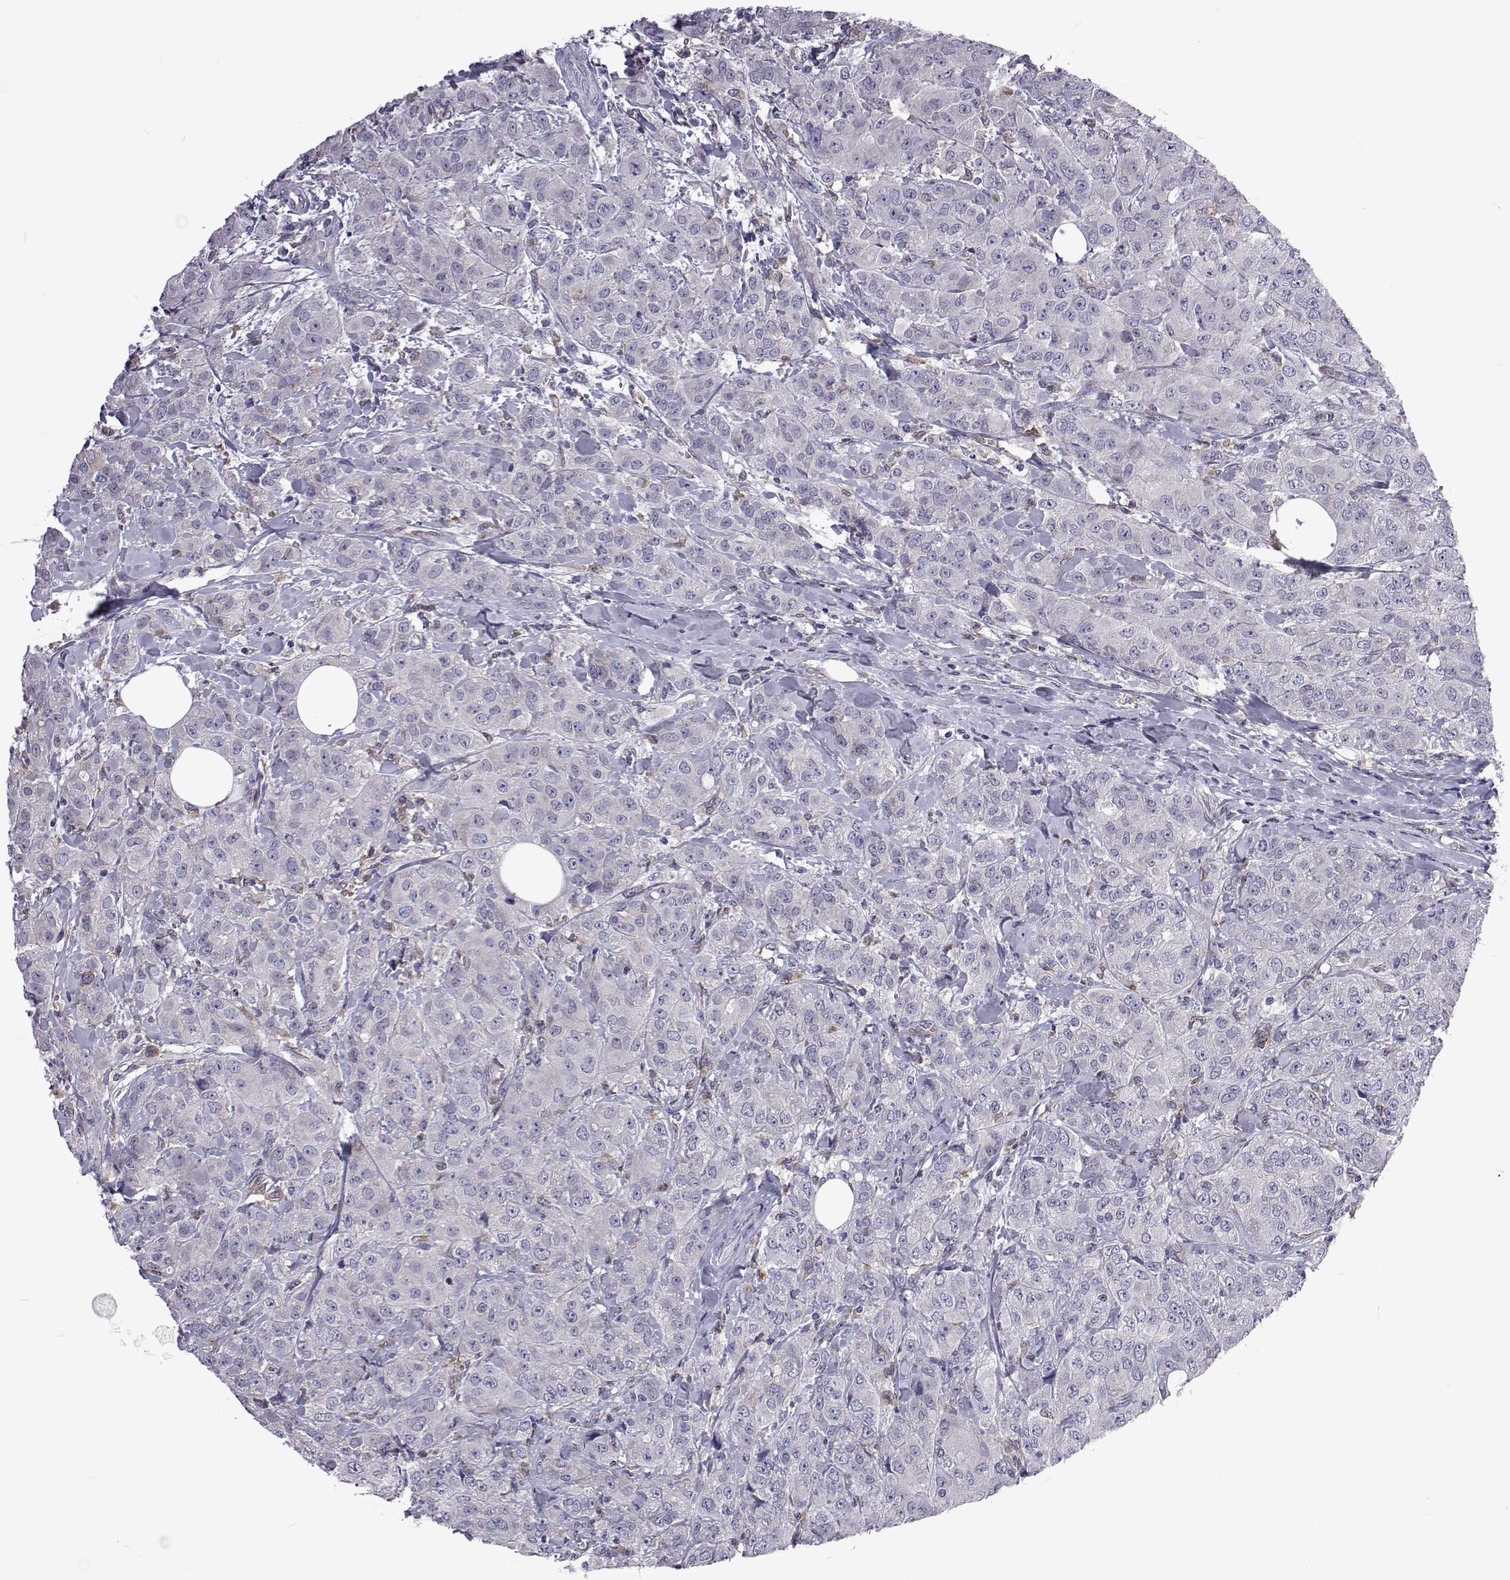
{"staining": {"intensity": "negative", "quantity": "none", "location": "none"}, "tissue": "breast cancer", "cell_type": "Tumor cells", "image_type": "cancer", "snomed": [{"axis": "morphology", "description": "Normal tissue, NOS"}, {"axis": "morphology", "description": "Duct carcinoma"}, {"axis": "topography", "description": "Breast"}], "caption": "Immunohistochemistry (IHC) image of breast cancer (infiltrating ductal carcinoma) stained for a protein (brown), which displays no positivity in tumor cells.", "gene": "TCF15", "patient": {"sex": "female", "age": 43}}